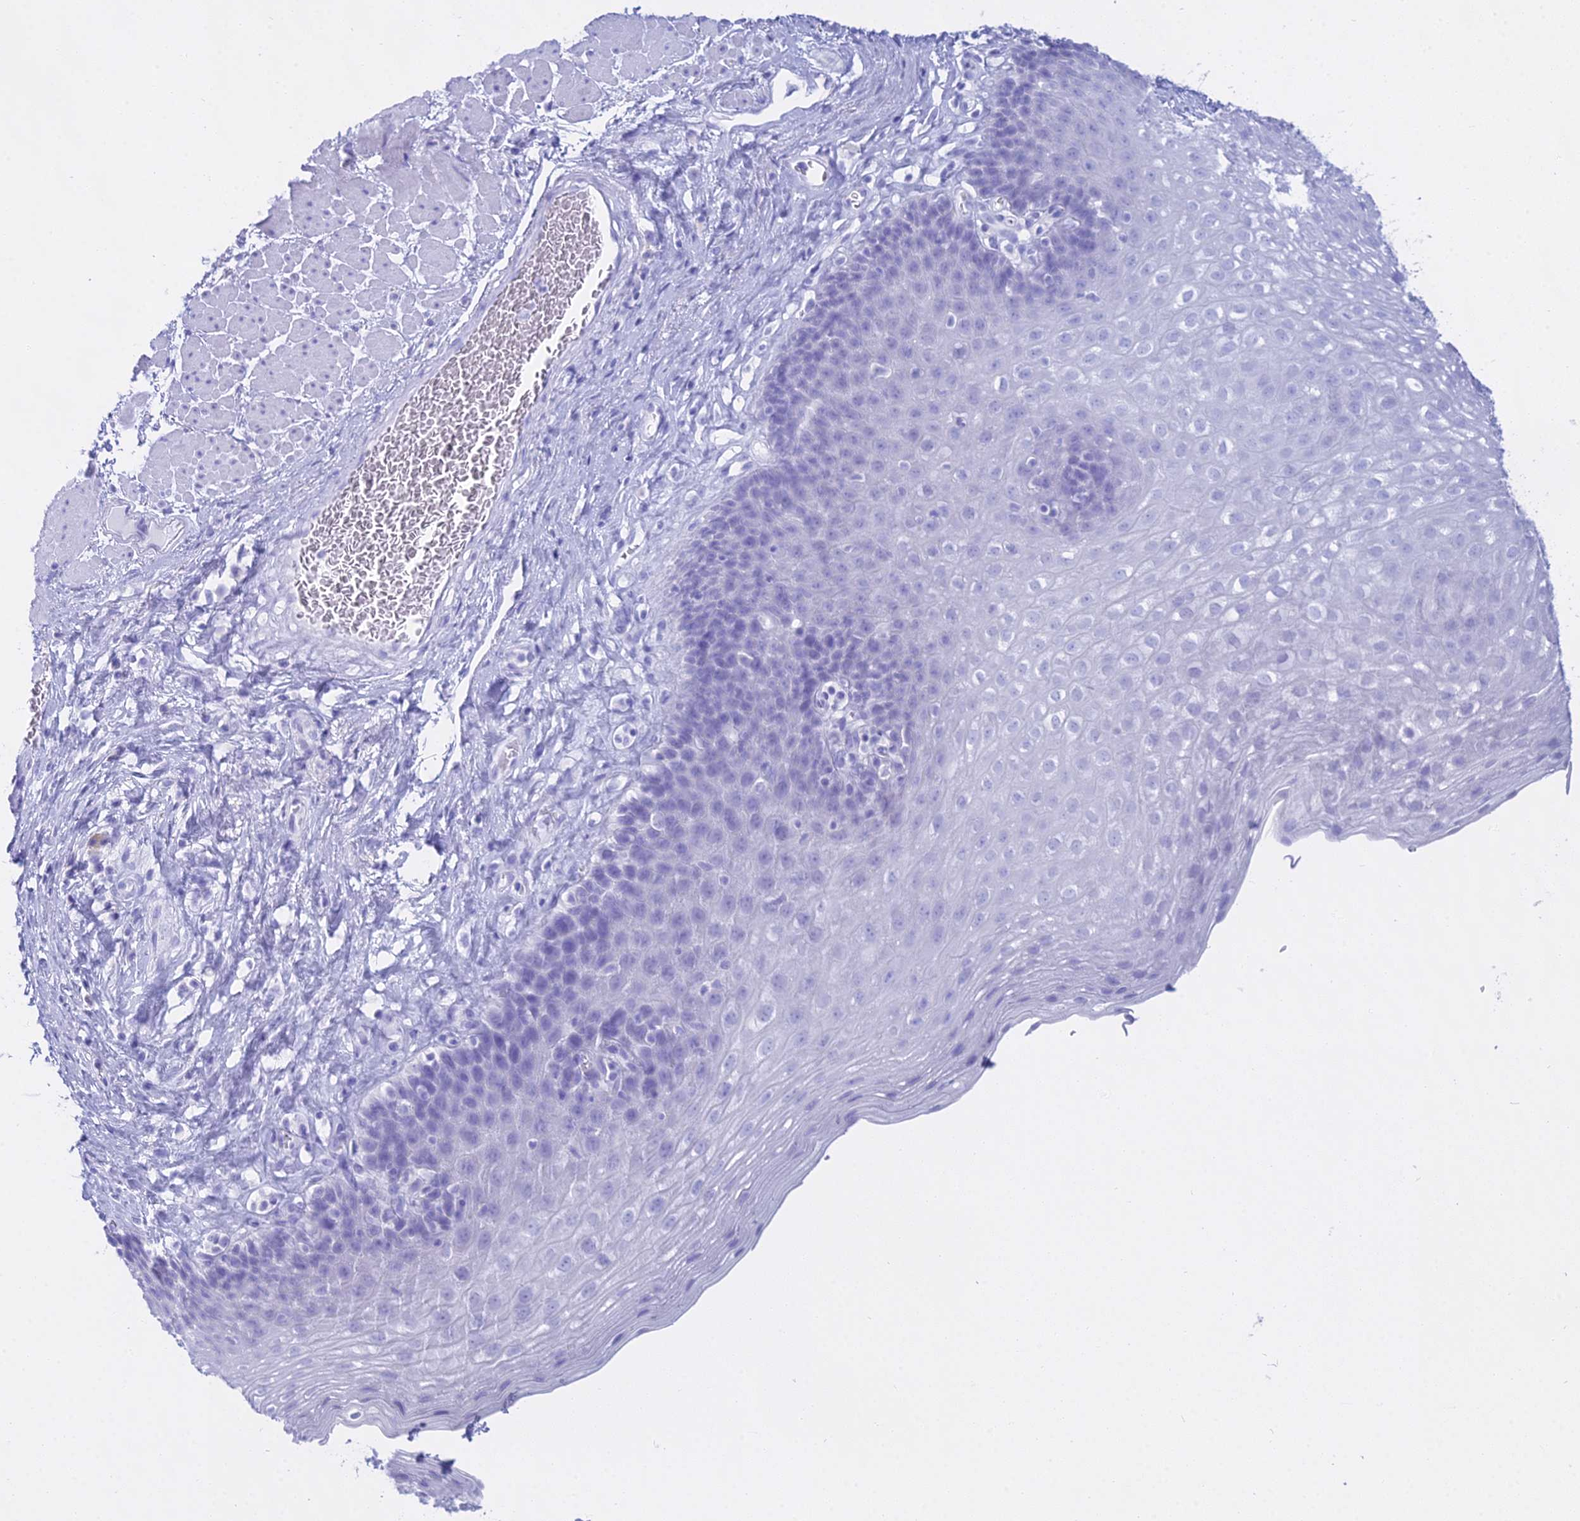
{"staining": {"intensity": "negative", "quantity": "none", "location": "none"}, "tissue": "esophagus", "cell_type": "Squamous epithelial cells", "image_type": "normal", "snomed": [{"axis": "morphology", "description": "Normal tissue, NOS"}, {"axis": "topography", "description": "Esophagus"}], "caption": "IHC of unremarkable human esophagus demonstrates no expression in squamous epithelial cells.", "gene": "CGB1", "patient": {"sex": "female", "age": 66}}